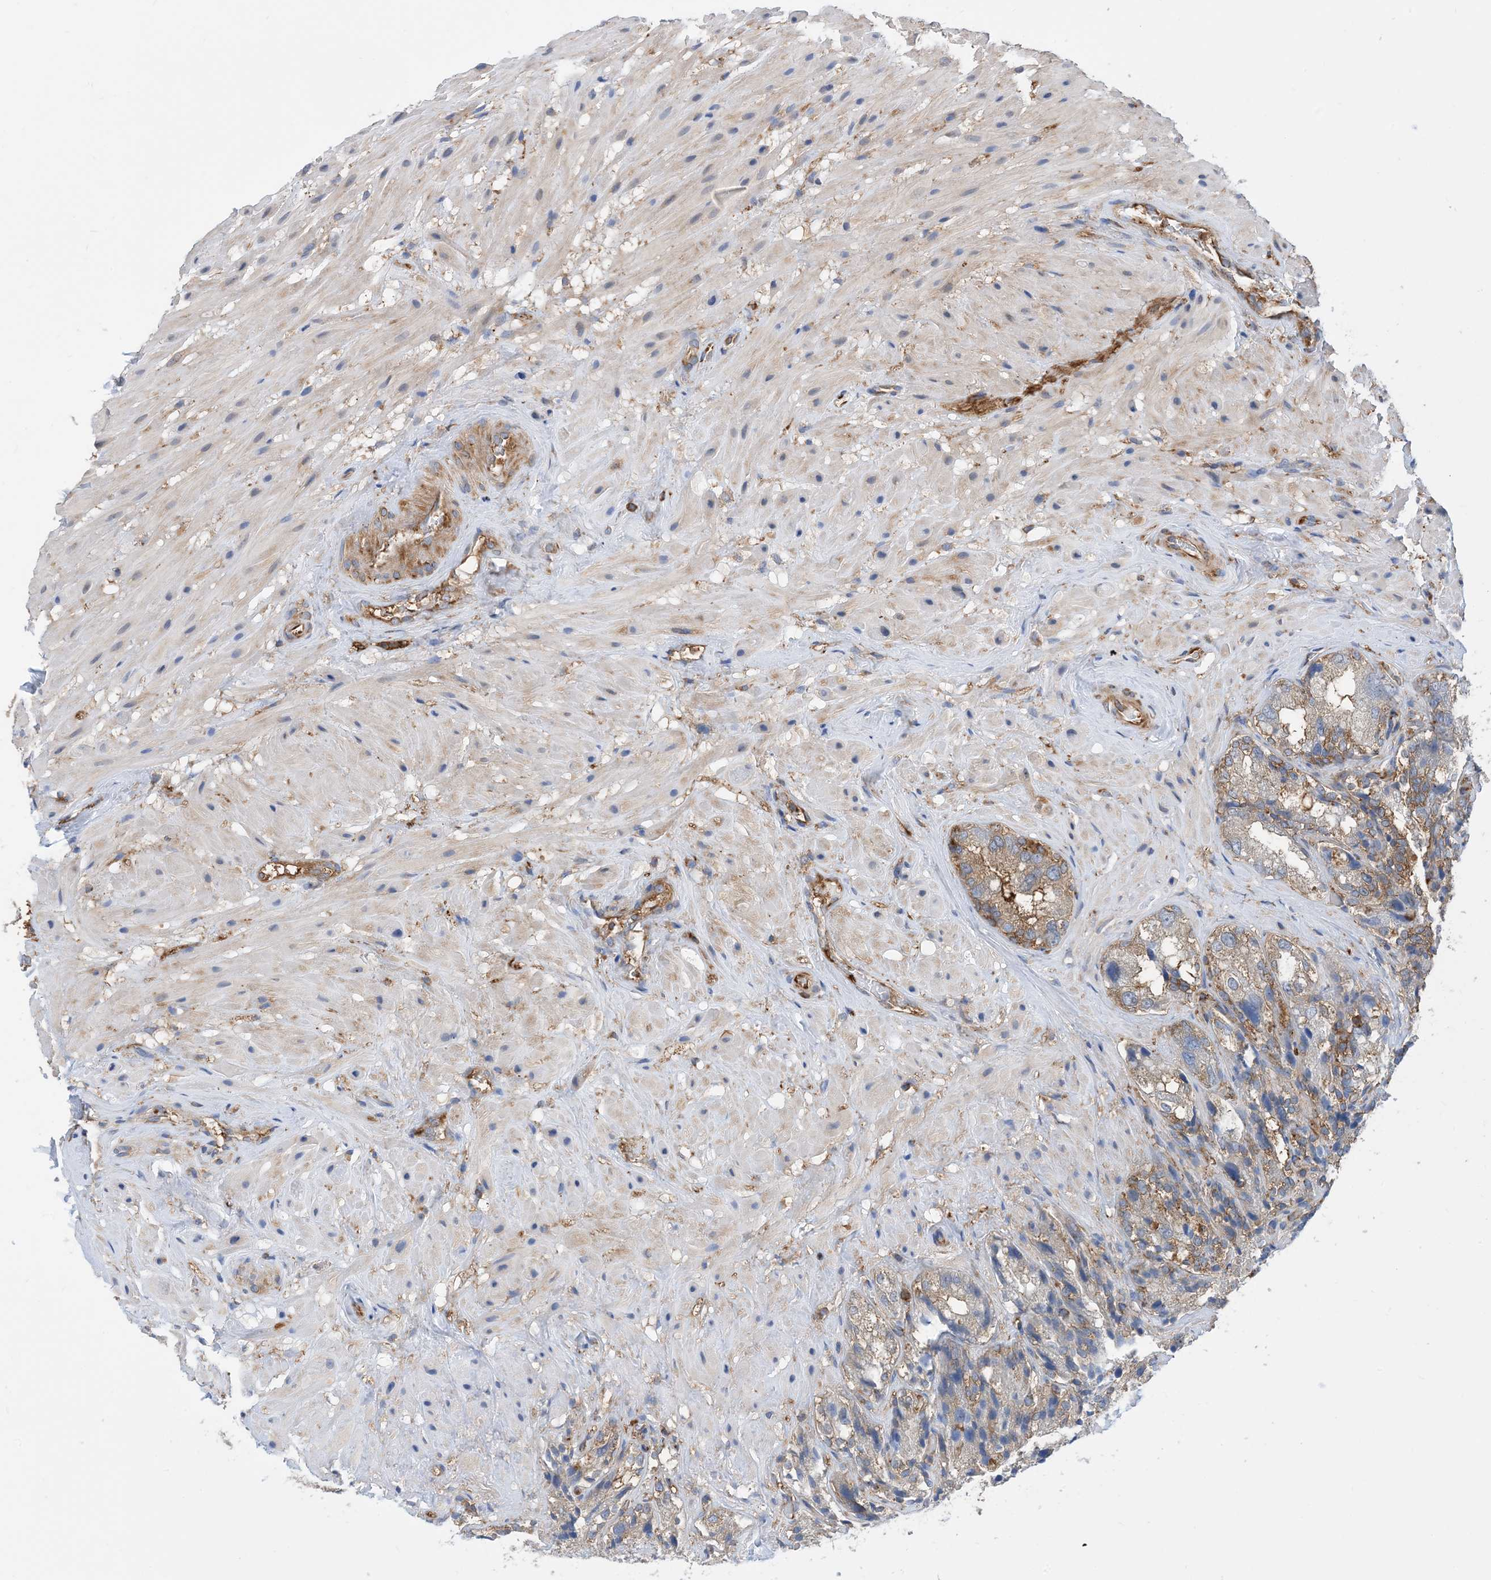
{"staining": {"intensity": "moderate", "quantity": "<25%", "location": "cytoplasmic/membranous"}, "tissue": "seminal vesicle", "cell_type": "Glandular cells", "image_type": "normal", "snomed": [{"axis": "morphology", "description": "Normal tissue, NOS"}, {"axis": "topography", "description": "Seminal veicle"}, {"axis": "topography", "description": "Peripheral nerve tissue"}], "caption": "IHC micrograph of unremarkable seminal vesicle: human seminal vesicle stained using immunohistochemistry reveals low levels of moderate protein expression localized specifically in the cytoplasmic/membranous of glandular cells, appearing as a cytoplasmic/membranous brown color.", "gene": "DYNC1LI1", "patient": {"sex": "male", "age": 63}}